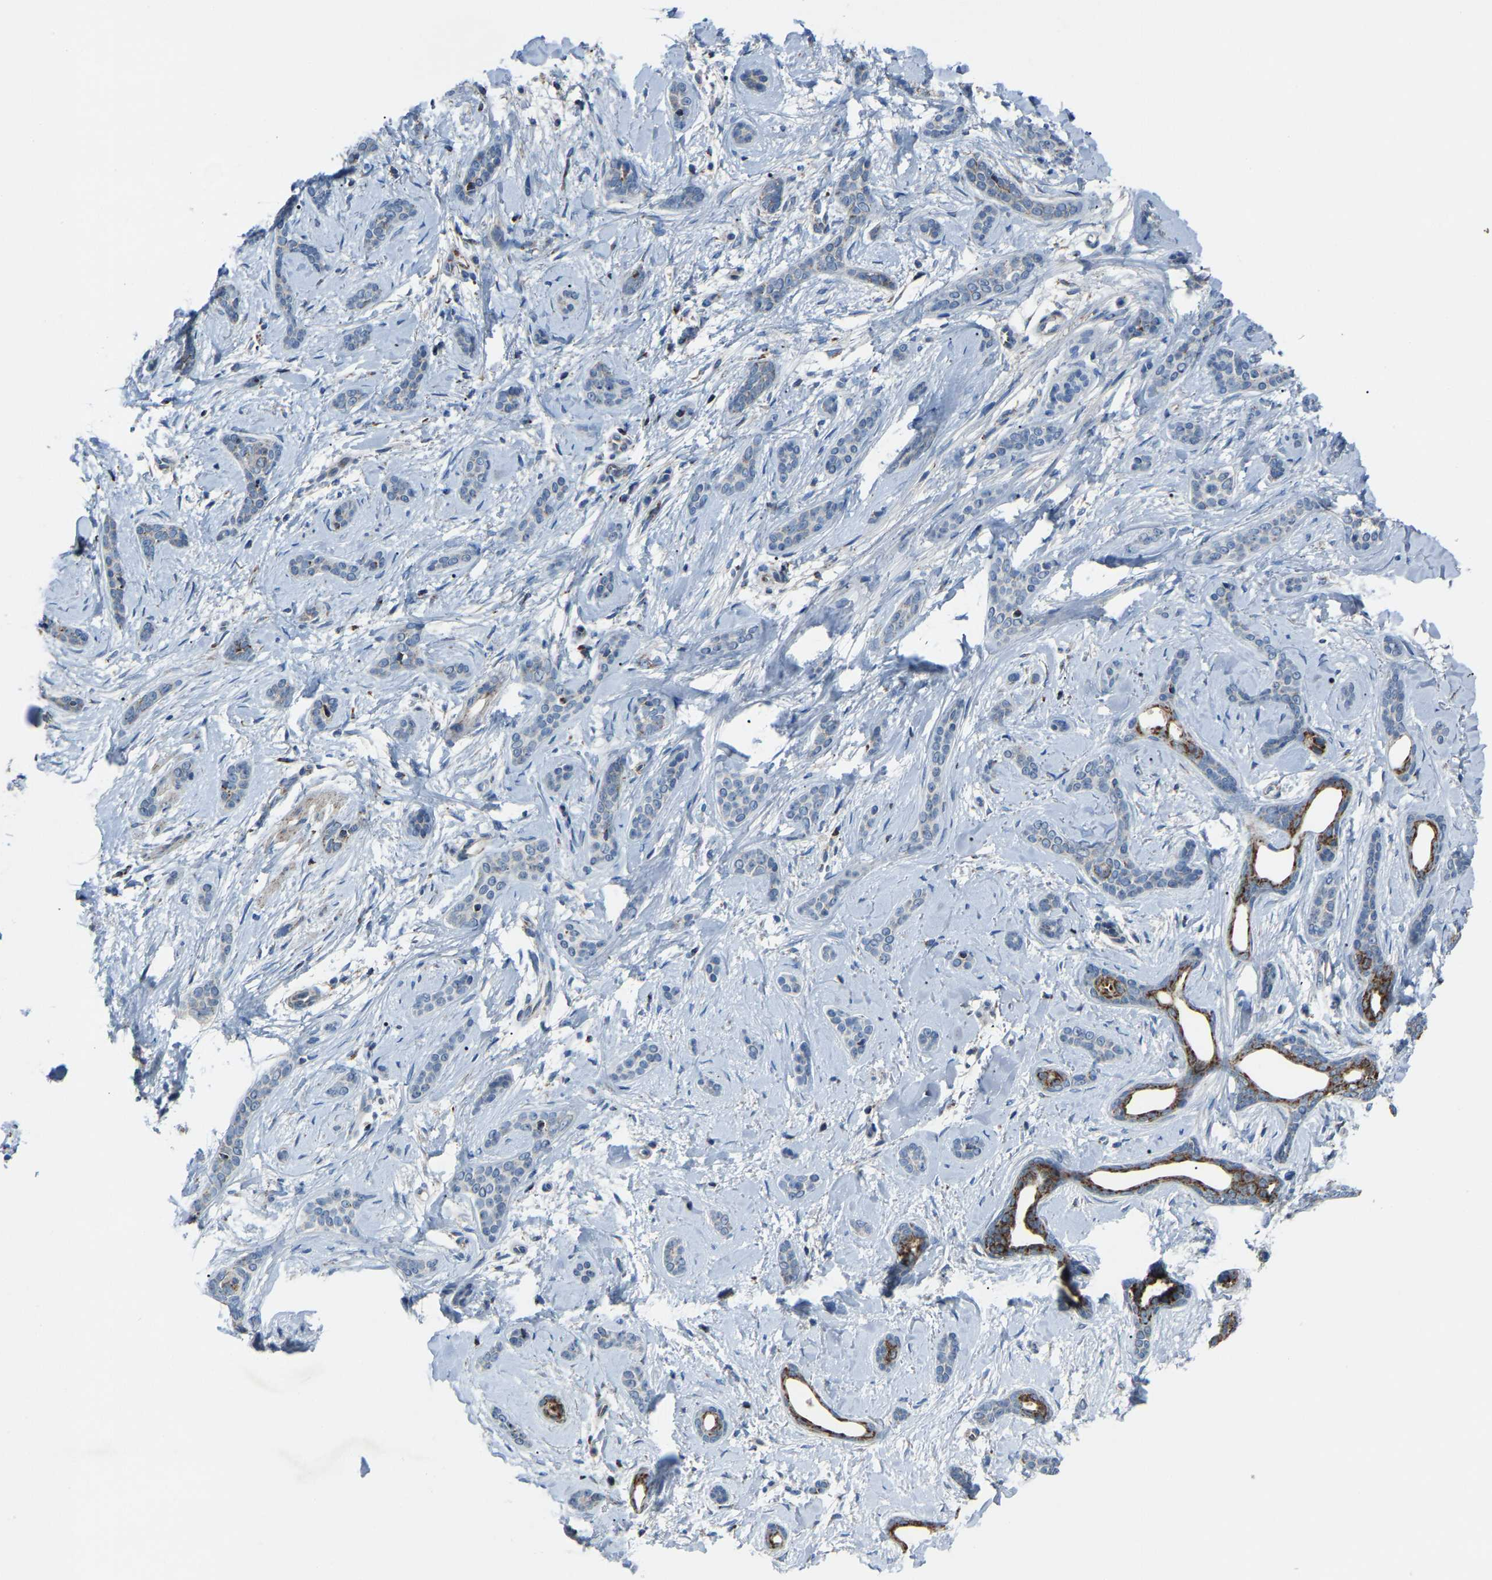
{"staining": {"intensity": "negative", "quantity": "none", "location": "none"}, "tissue": "skin cancer", "cell_type": "Tumor cells", "image_type": "cancer", "snomed": [{"axis": "morphology", "description": "Basal cell carcinoma"}, {"axis": "morphology", "description": "Adnexal tumor, benign"}, {"axis": "topography", "description": "Skin"}], "caption": "Immunohistochemistry image of human skin cancer stained for a protein (brown), which displays no expression in tumor cells.", "gene": "CANT1", "patient": {"sex": "female", "age": 42}}